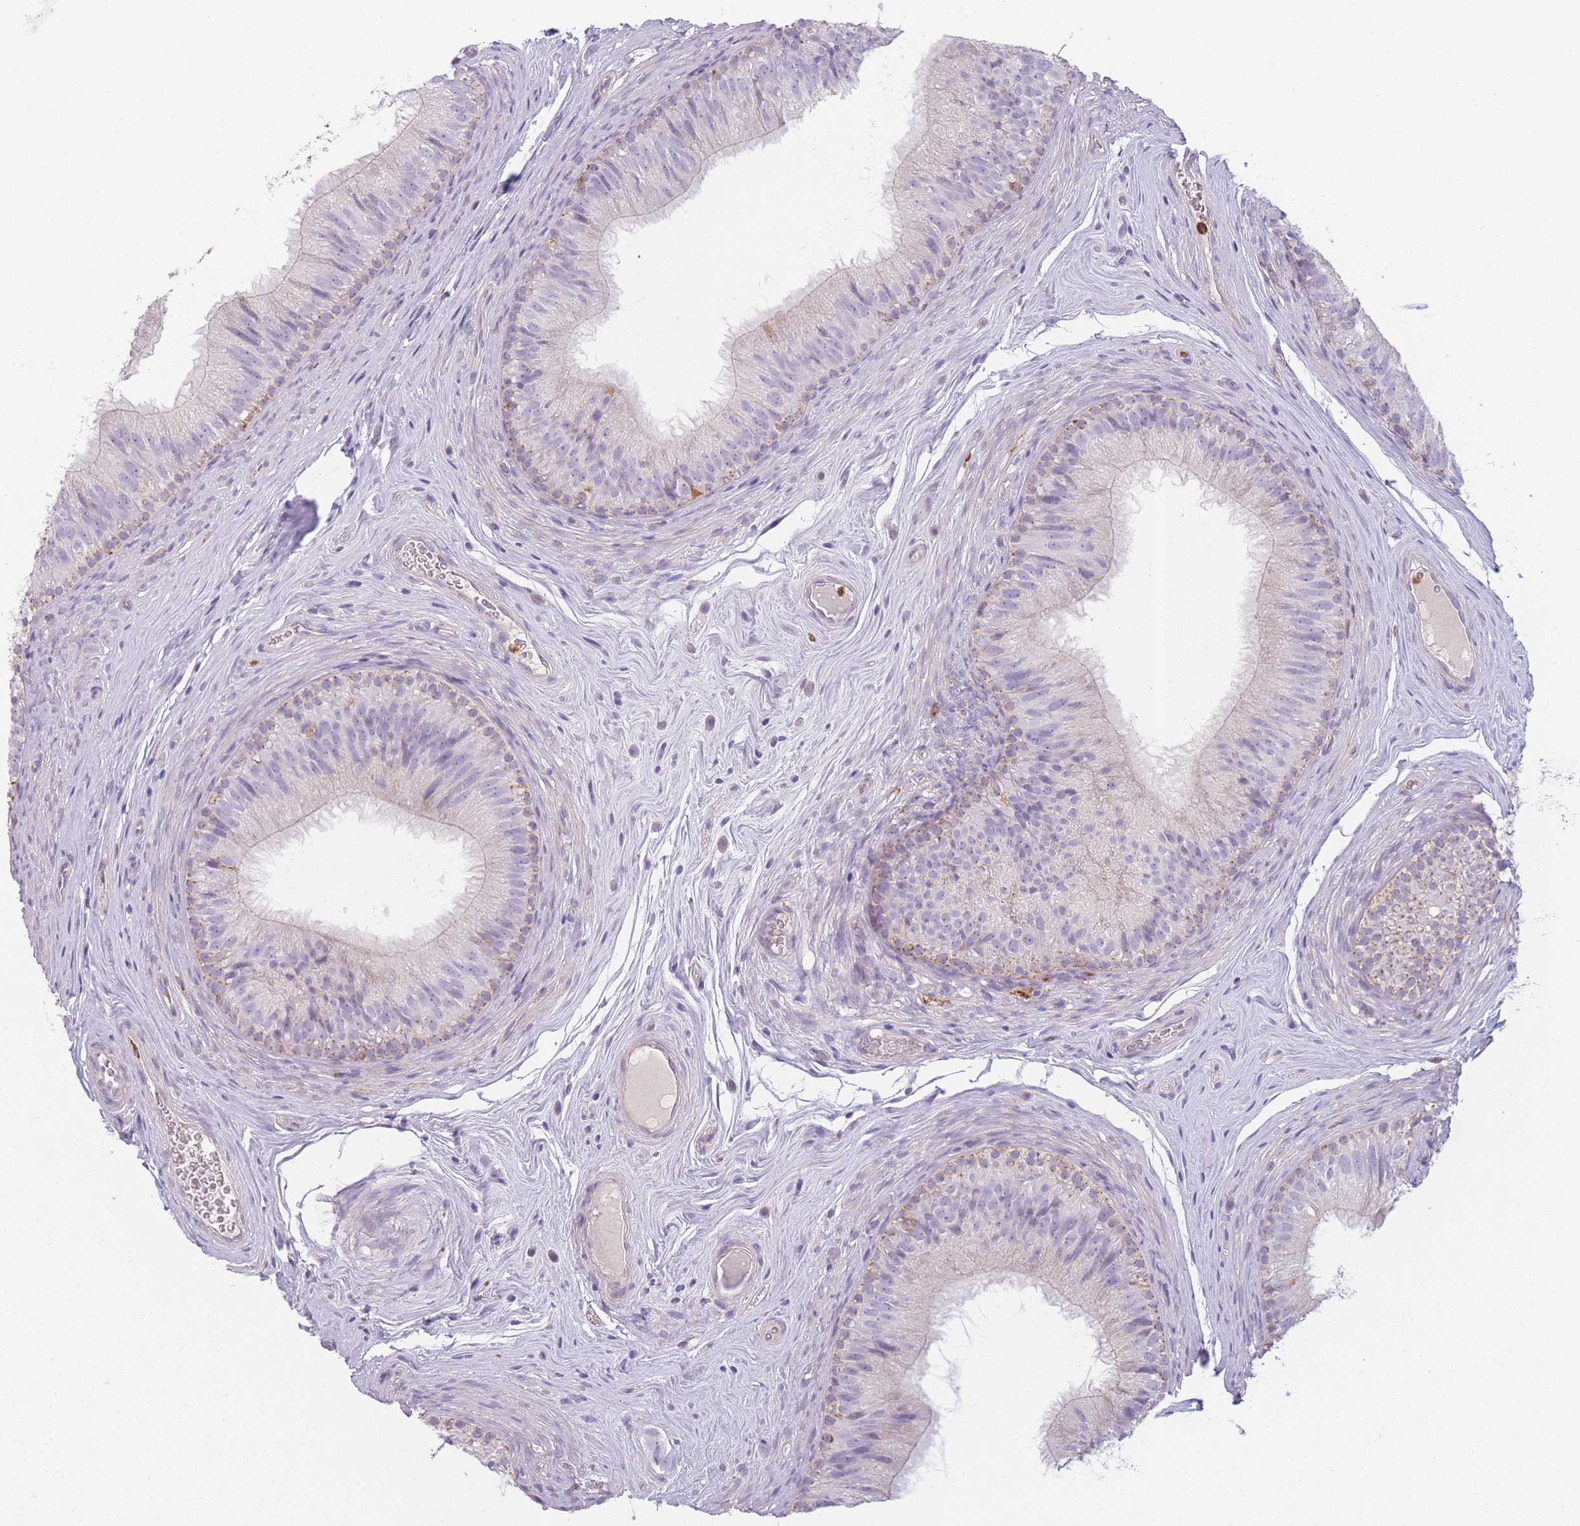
{"staining": {"intensity": "weak", "quantity": "<25%", "location": "cytoplasmic/membranous"}, "tissue": "epididymis", "cell_type": "Glandular cells", "image_type": "normal", "snomed": [{"axis": "morphology", "description": "Normal tissue, NOS"}, {"axis": "topography", "description": "Epididymis"}], "caption": "IHC histopathology image of unremarkable epididymis stained for a protein (brown), which reveals no staining in glandular cells.", "gene": "PRAM1", "patient": {"sex": "male", "age": 34}}